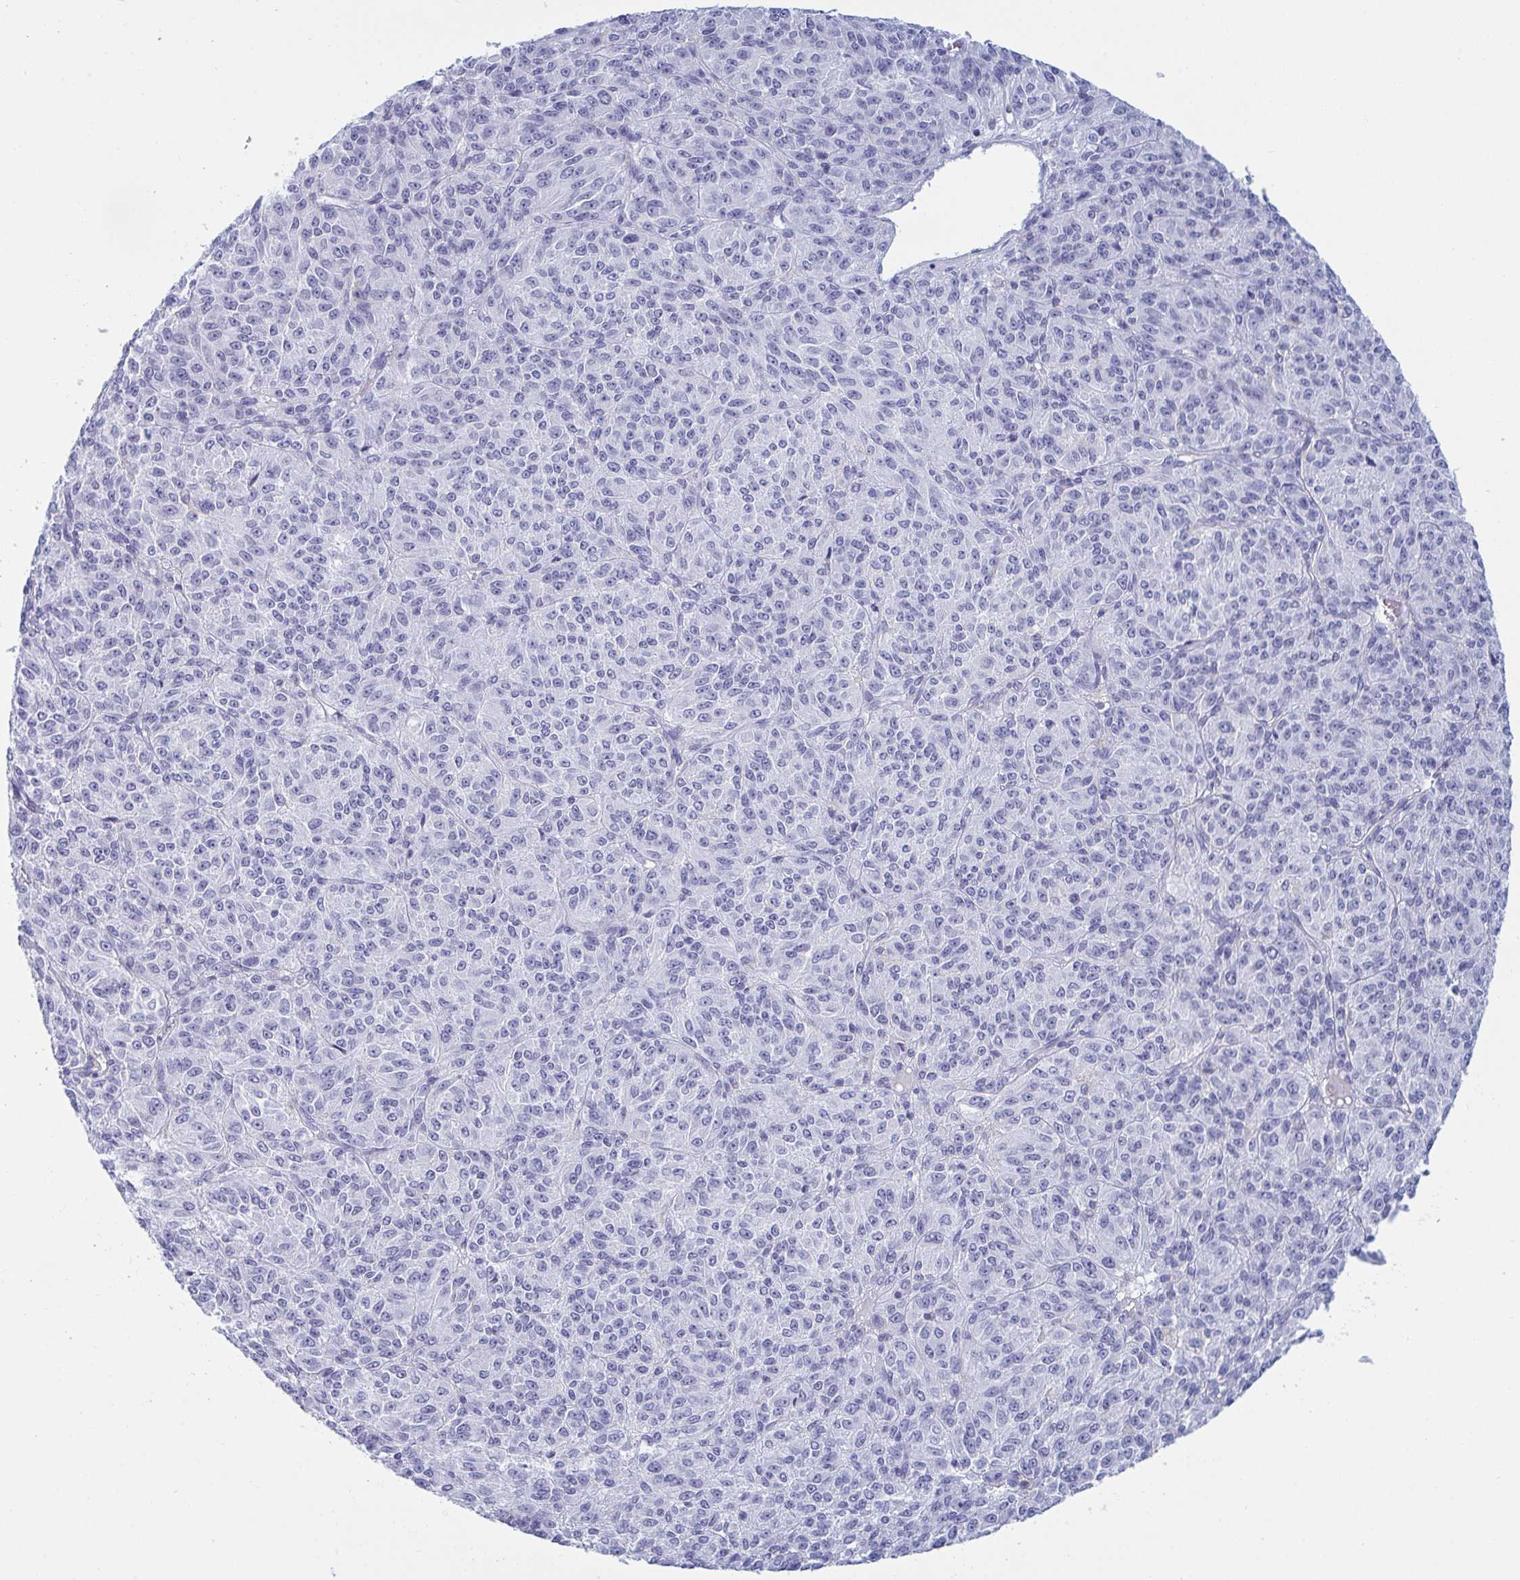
{"staining": {"intensity": "negative", "quantity": "none", "location": "none"}, "tissue": "melanoma", "cell_type": "Tumor cells", "image_type": "cancer", "snomed": [{"axis": "morphology", "description": "Malignant melanoma, Metastatic site"}, {"axis": "topography", "description": "Brain"}], "caption": "Tumor cells show no significant protein expression in melanoma.", "gene": "MYO1F", "patient": {"sex": "female", "age": 56}}